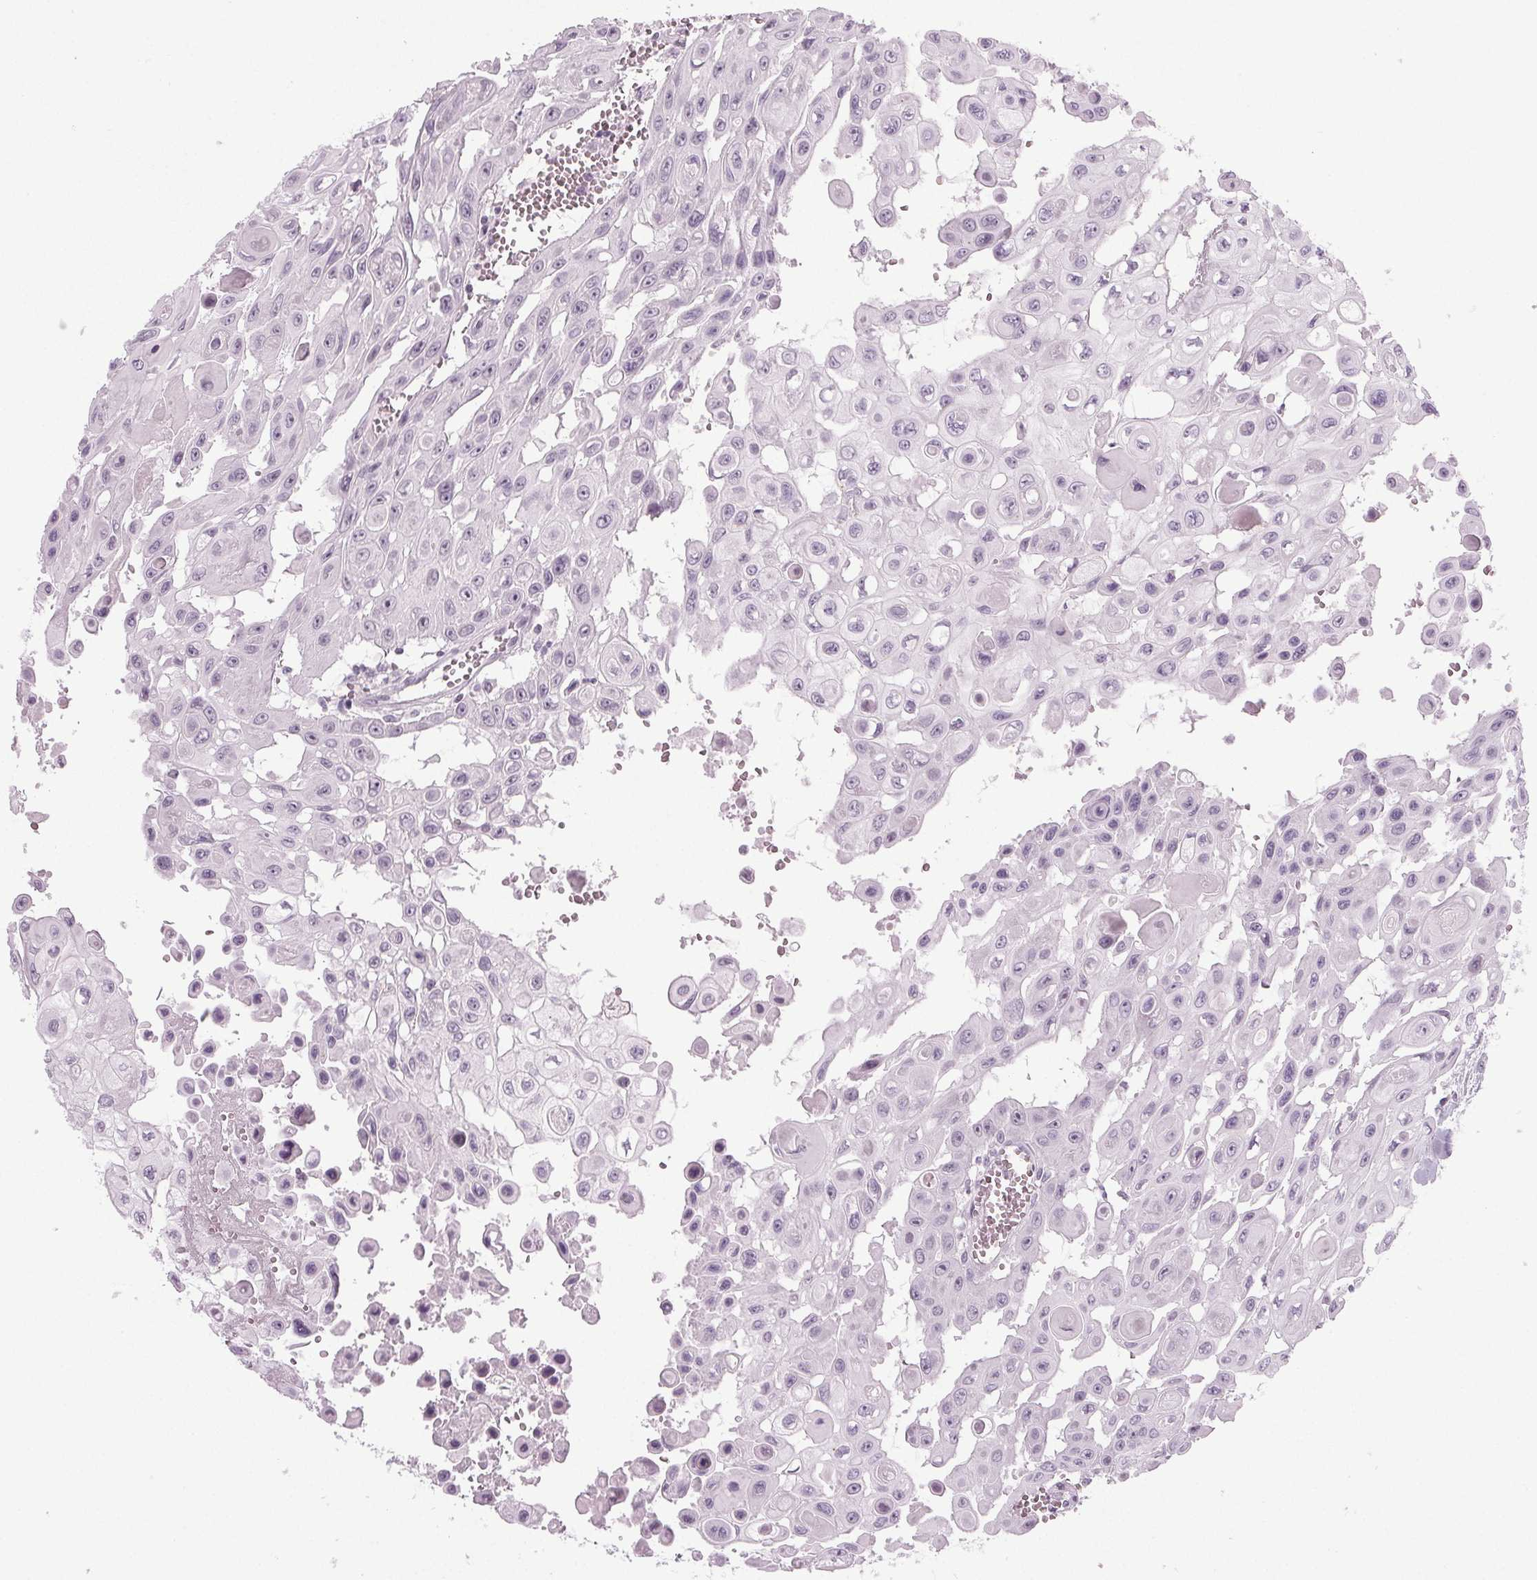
{"staining": {"intensity": "weak", "quantity": "<25%", "location": "nuclear"}, "tissue": "head and neck cancer", "cell_type": "Tumor cells", "image_type": "cancer", "snomed": [{"axis": "morphology", "description": "Adenocarcinoma, NOS"}, {"axis": "topography", "description": "Head-Neck"}], "caption": "DAB (3,3'-diaminobenzidine) immunohistochemical staining of head and neck cancer (adenocarcinoma) shows no significant staining in tumor cells.", "gene": "IGF2BP1", "patient": {"sex": "male", "age": 73}}